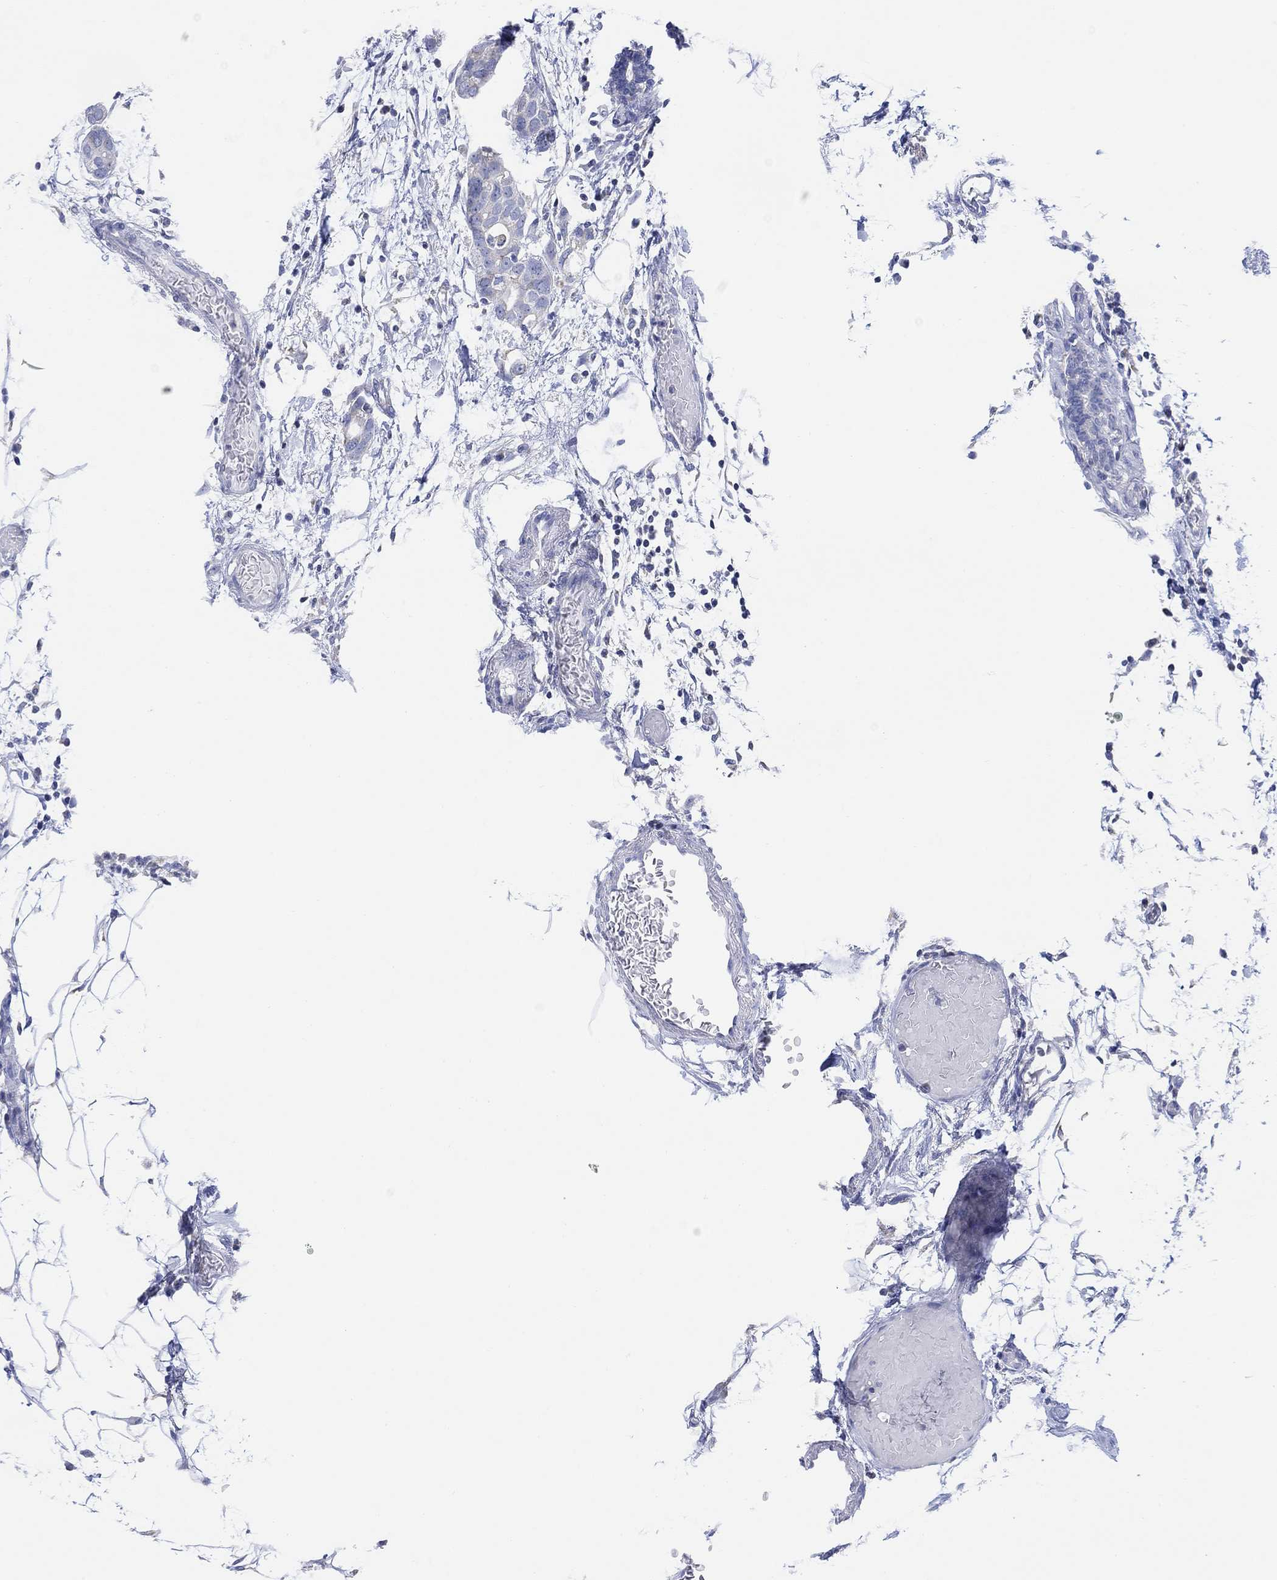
{"staining": {"intensity": "negative", "quantity": "none", "location": "none"}, "tissue": "breast cancer", "cell_type": "Tumor cells", "image_type": "cancer", "snomed": [{"axis": "morphology", "description": "Duct carcinoma"}, {"axis": "topography", "description": "Breast"}], "caption": "Immunohistochemistry (IHC) histopathology image of neoplastic tissue: human breast invasive ductal carcinoma stained with DAB (3,3'-diaminobenzidine) demonstrates no significant protein expression in tumor cells.", "gene": "SYT12", "patient": {"sex": "female", "age": 83}}